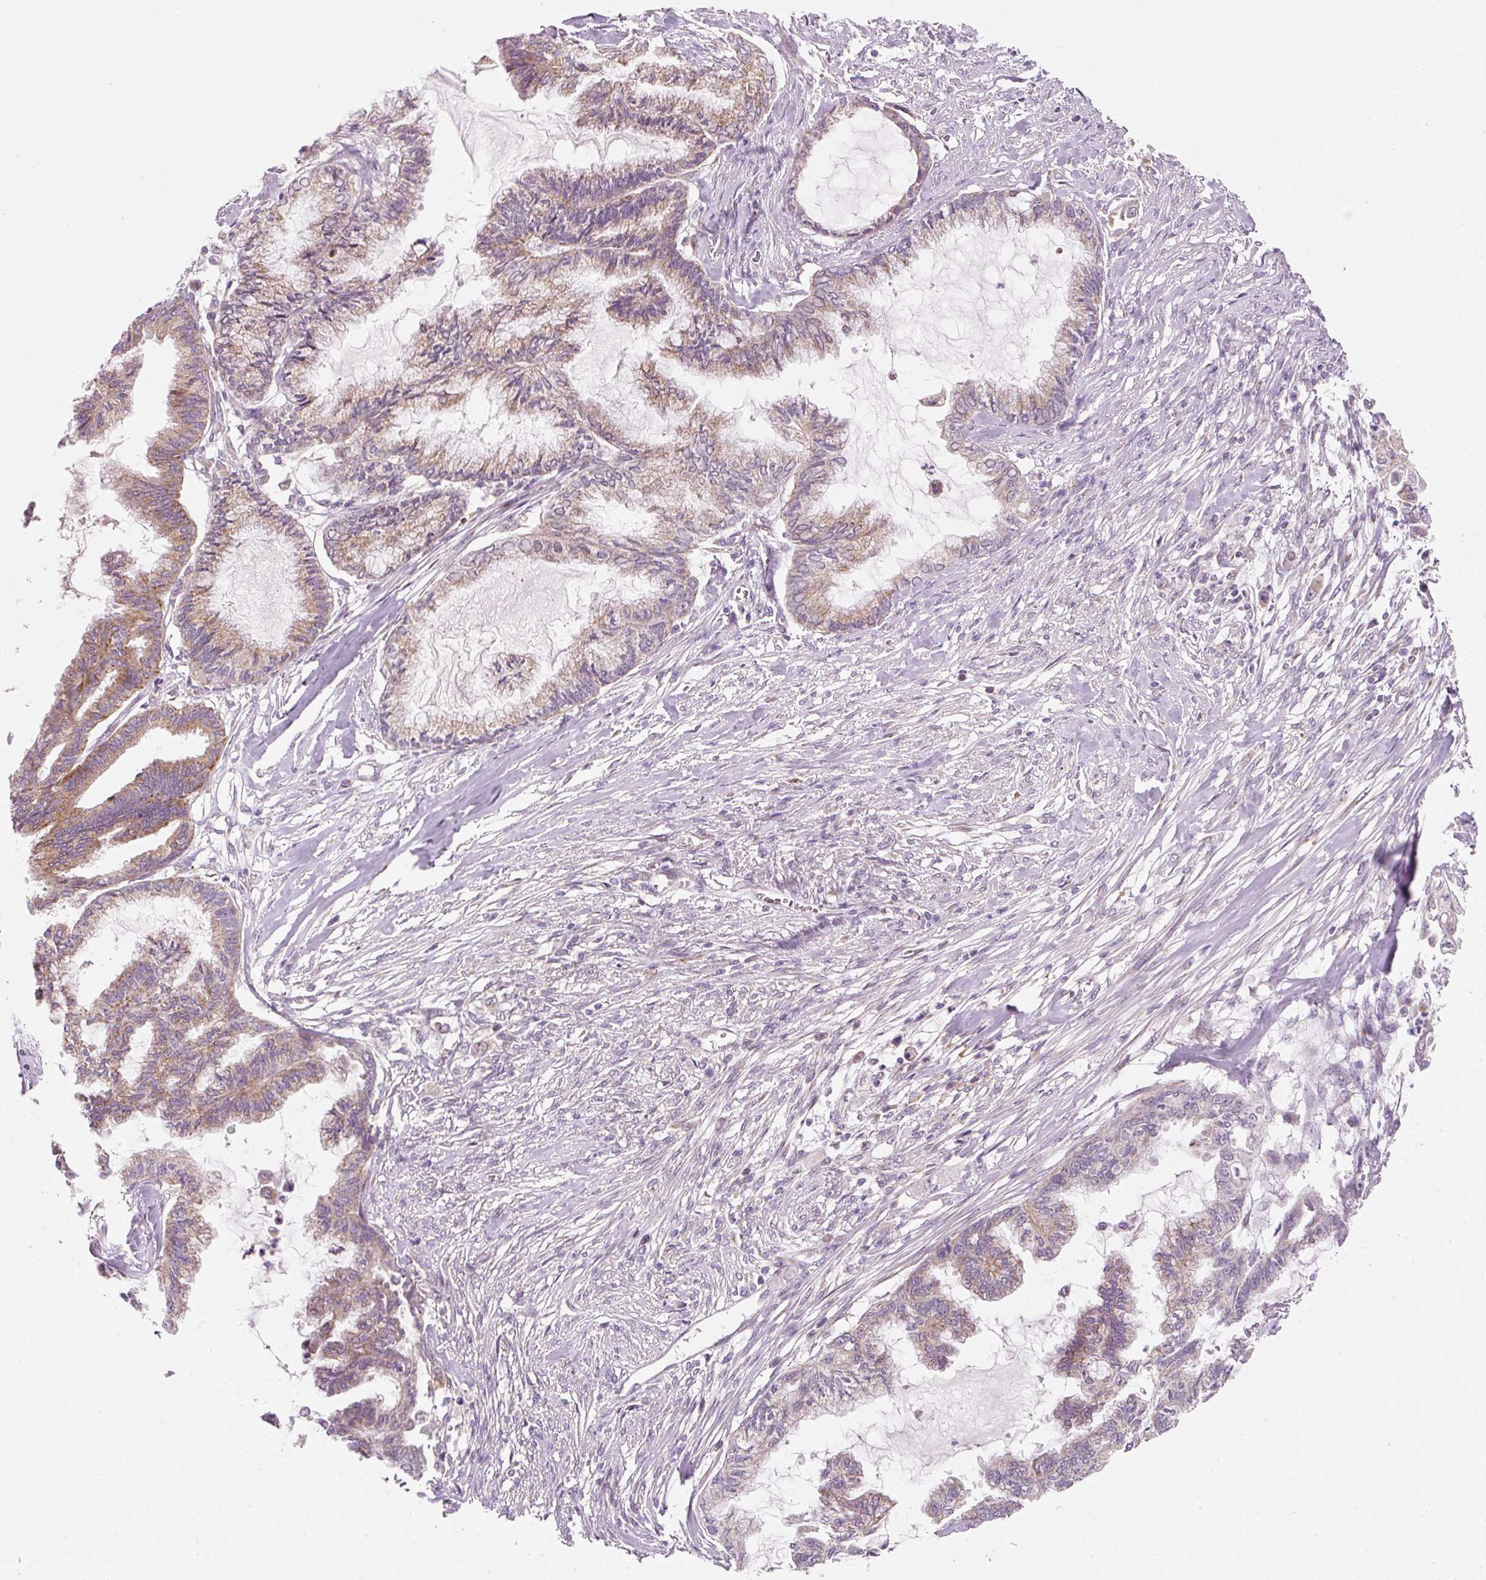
{"staining": {"intensity": "moderate", "quantity": ">75%", "location": "cytoplasmic/membranous"}, "tissue": "endometrial cancer", "cell_type": "Tumor cells", "image_type": "cancer", "snomed": [{"axis": "morphology", "description": "Adenocarcinoma, NOS"}, {"axis": "topography", "description": "Endometrium"}], "caption": "Approximately >75% of tumor cells in endometrial cancer exhibit moderate cytoplasmic/membranous protein positivity as visualized by brown immunohistochemical staining.", "gene": "FAM78B", "patient": {"sex": "female", "age": 86}}